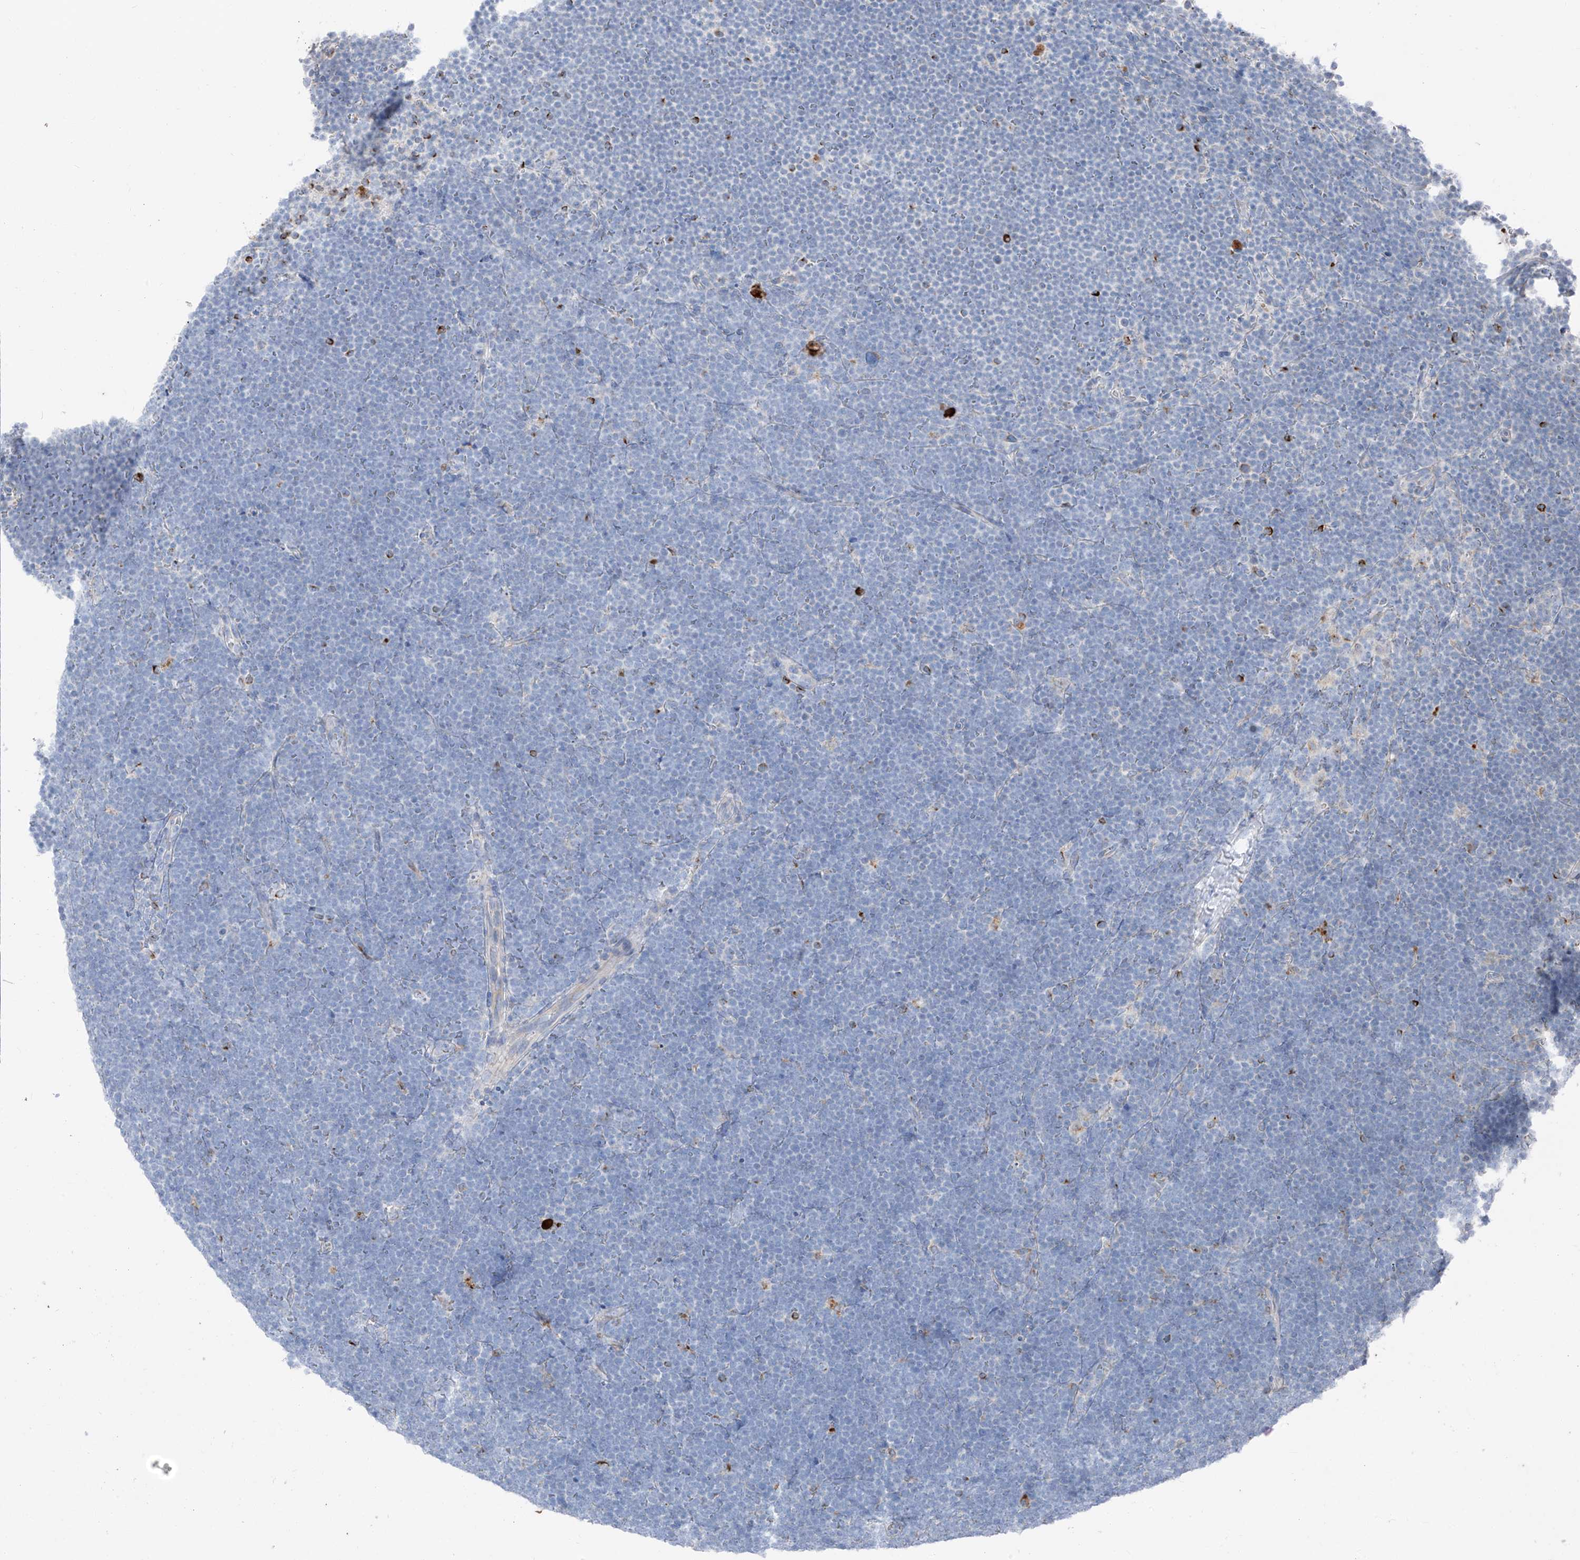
{"staining": {"intensity": "negative", "quantity": "none", "location": "none"}, "tissue": "lymphoma", "cell_type": "Tumor cells", "image_type": "cancer", "snomed": [{"axis": "morphology", "description": "Malignant lymphoma, non-Hodgkin's type, High grade"}, {"axis": "topography", "description": "Lymph node"}], "caption": "There is no significant expression in tumor cells of high-grade malignant lymphoma, non-Hodgkin's type. (Brightfield microscopy of DAB (3,3'-diaminobenzidine) immunohistochemistry (IHC) at high magnification).", "gene": "GPR137C", "patient": {"sex": "male", "age": 13}}